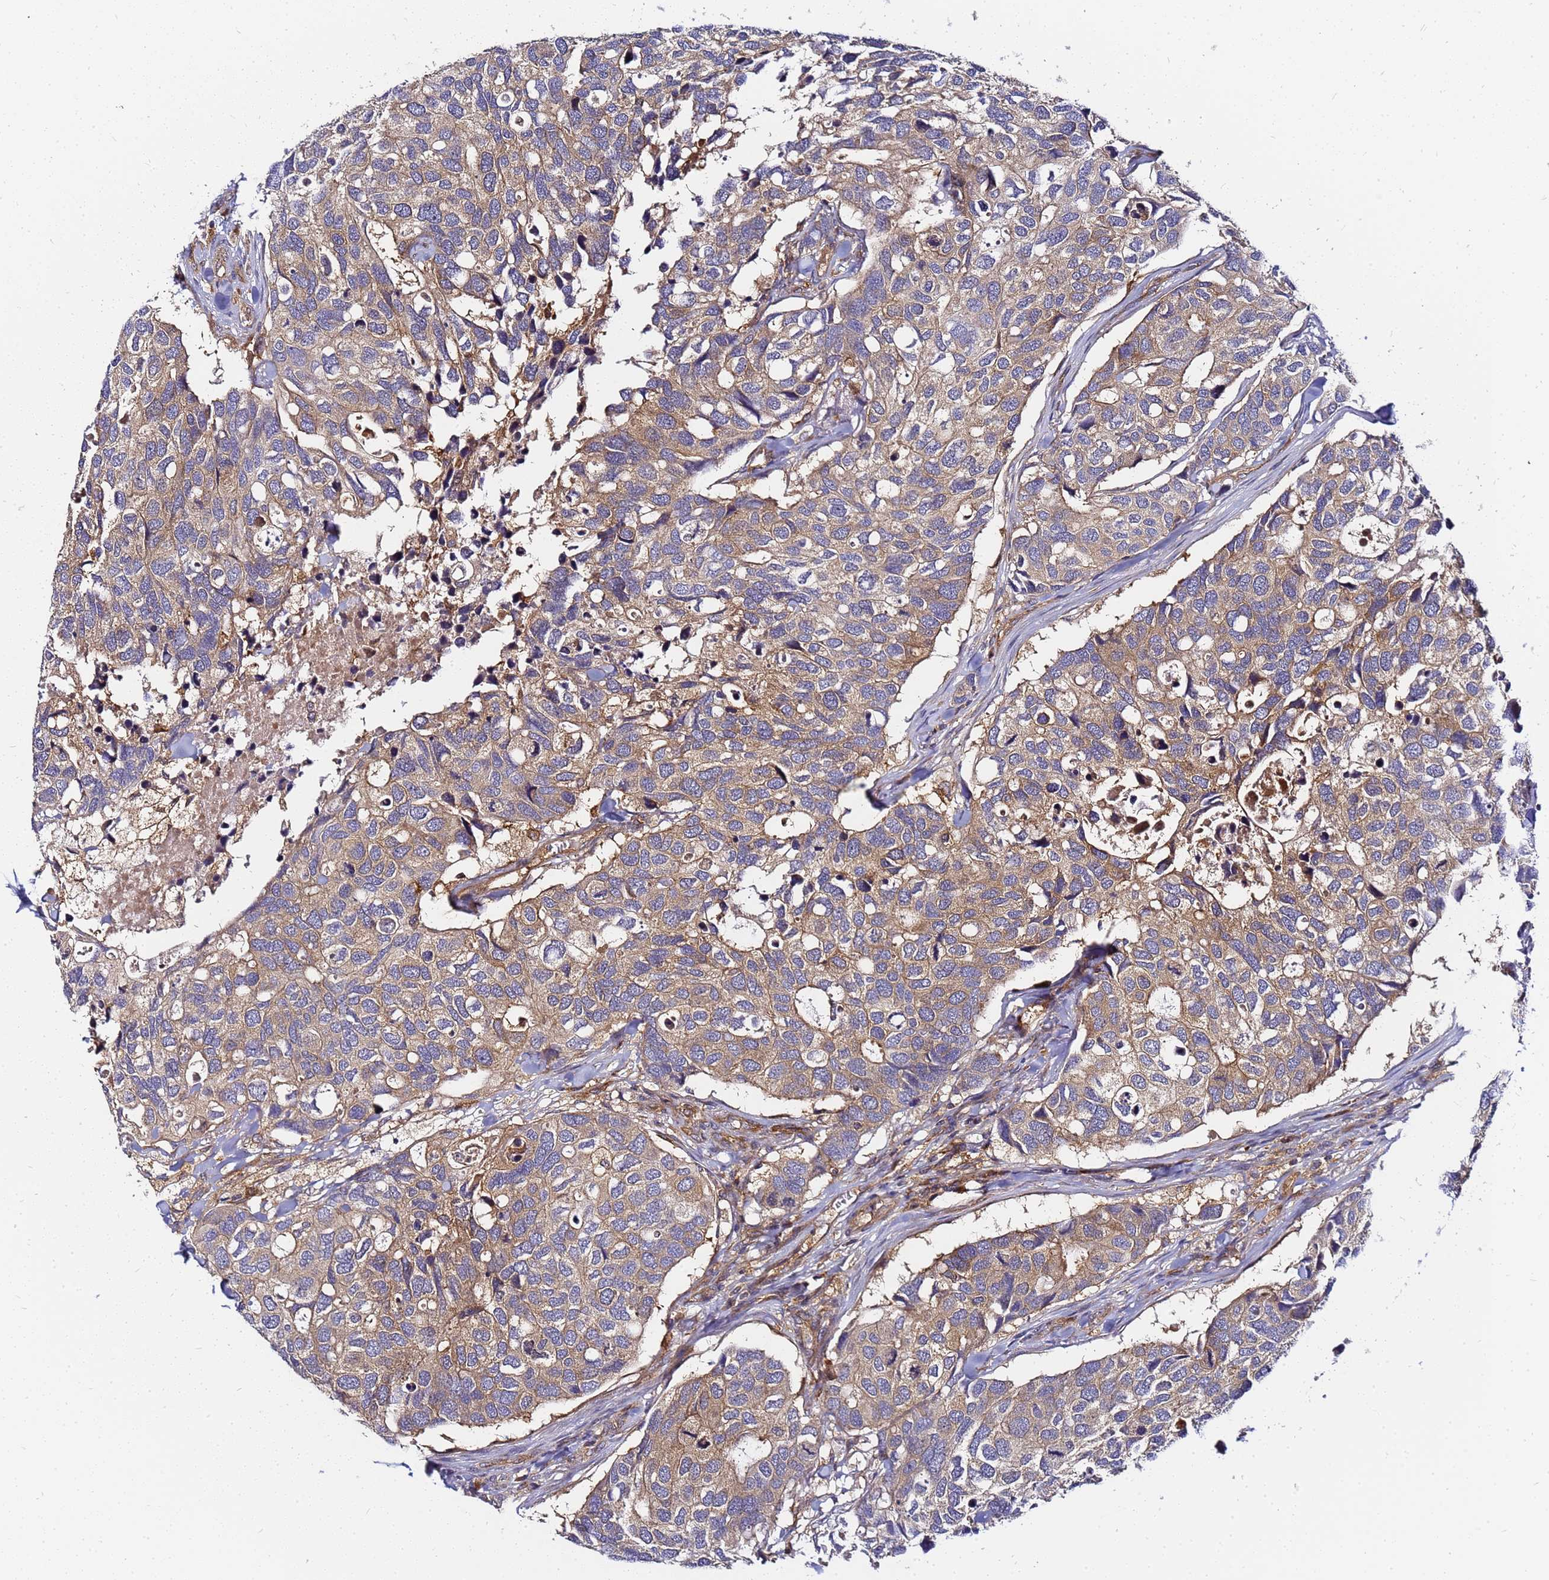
{"staining": {"intensity": "moderate", "quantity": ">75%", "location": "cytoplasmic/membranous"}, "tissue": "breast cancer", "cell_type": "Tumor cells", "image_type": "cancer", "snomed": [{"axis": "morphology", "description": "Duct carcinoma"}, {"axis": "topography", "description": "Breast"}], "caption": "Moderate cytoplasmic/membranous protein positivity is seen in approximately >75% of tumor cells in infiltrating ductal carcinoma (breast).", "gene": "CHM", "patient": {"sex": "female", "age": 83}}